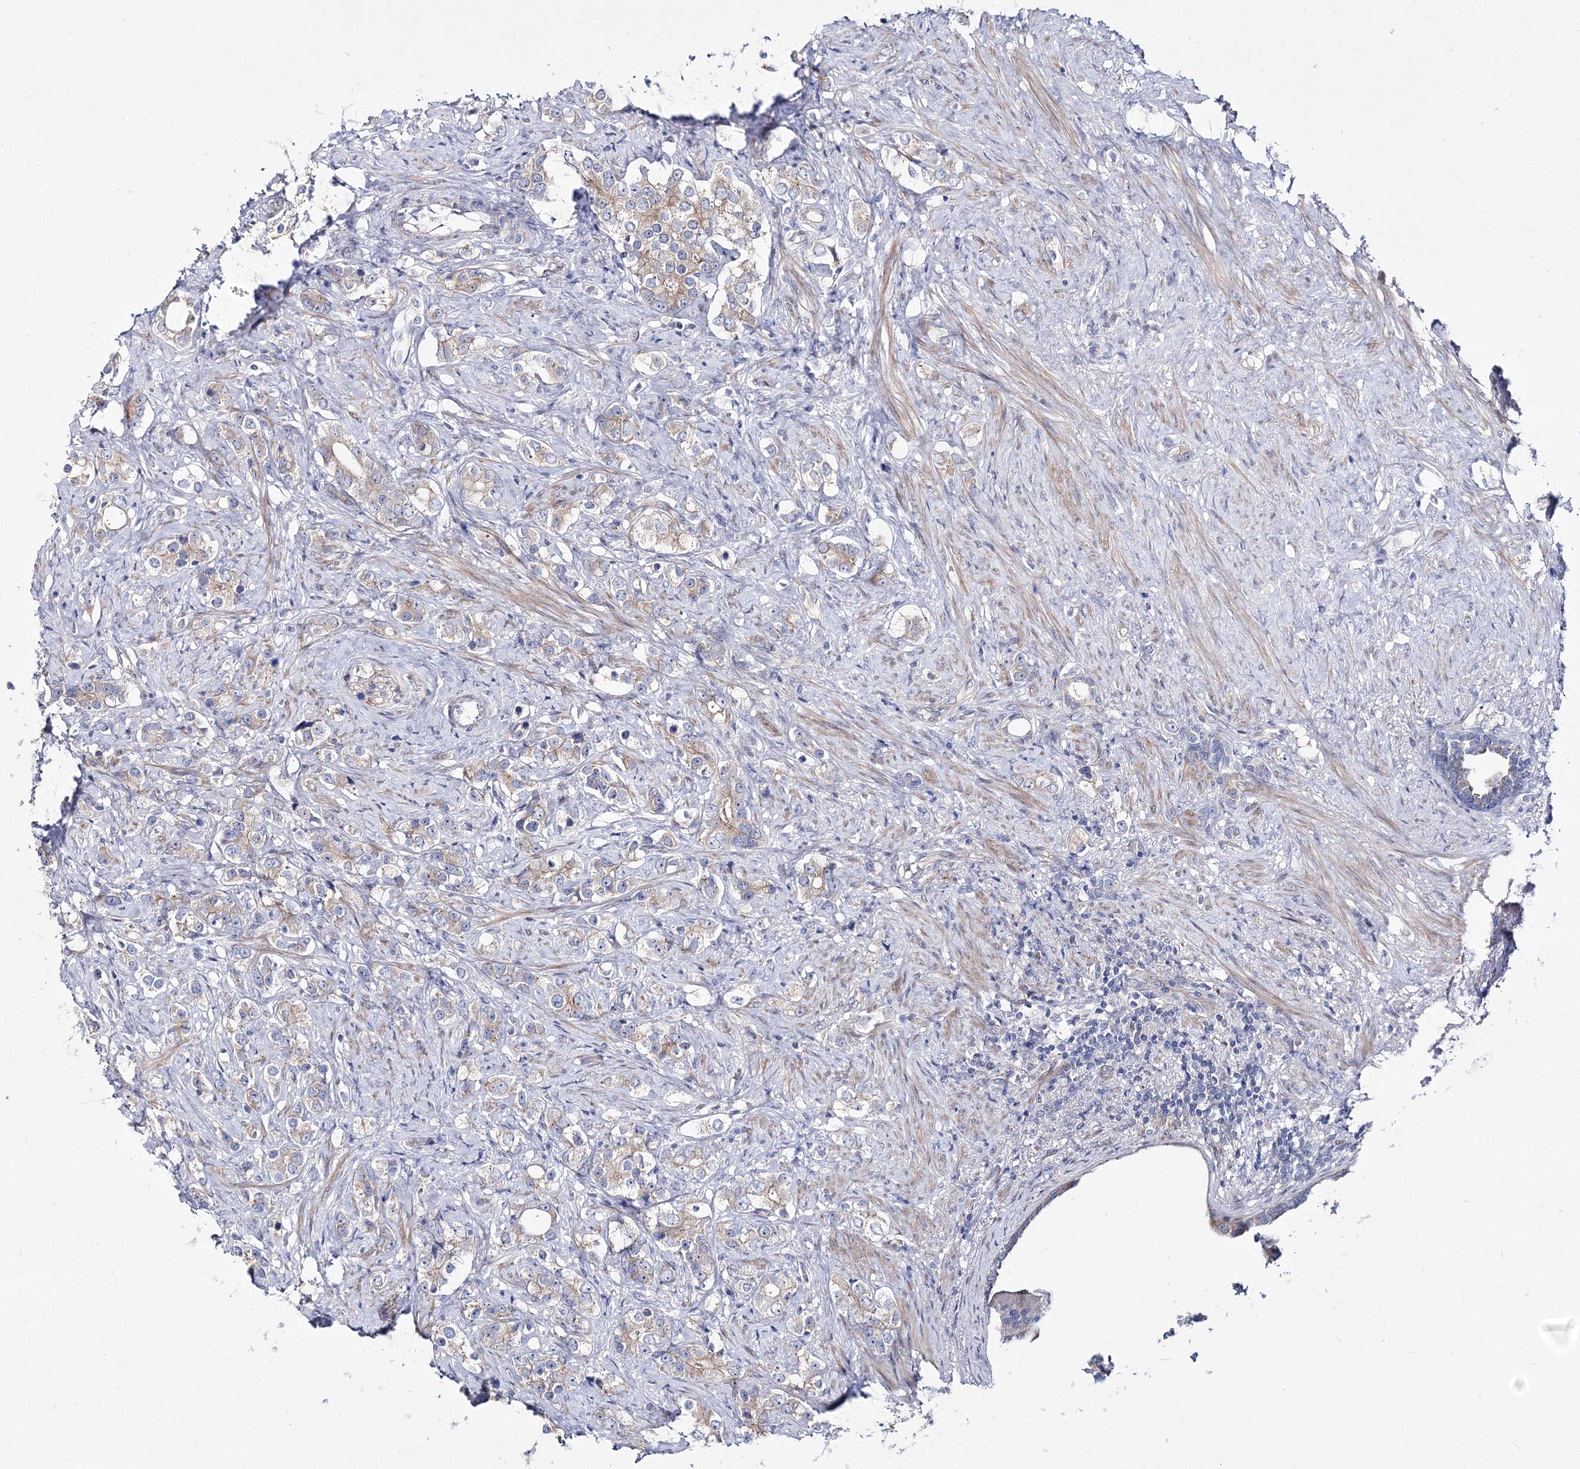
{"staining": {"intensity": "weak", "quantity": ">75%", "location": "cytoplasmic/membranous"}, "tissue": "prostate cancer", "cell_type": "Tumor cells", "image_type": "cancer", "snomed": [{"axis": "morphology", "description": "Adenocarcinoma, High grade"}, {"axis": "topography", "description": "Prostate"}], "caption": "Human prostate high-grade adenocarcinoma stained with a protein marker displays weak staining in tumor cells.", "gene": "ARHGAP32", "patient": {"sex": "male", "age": 63}}